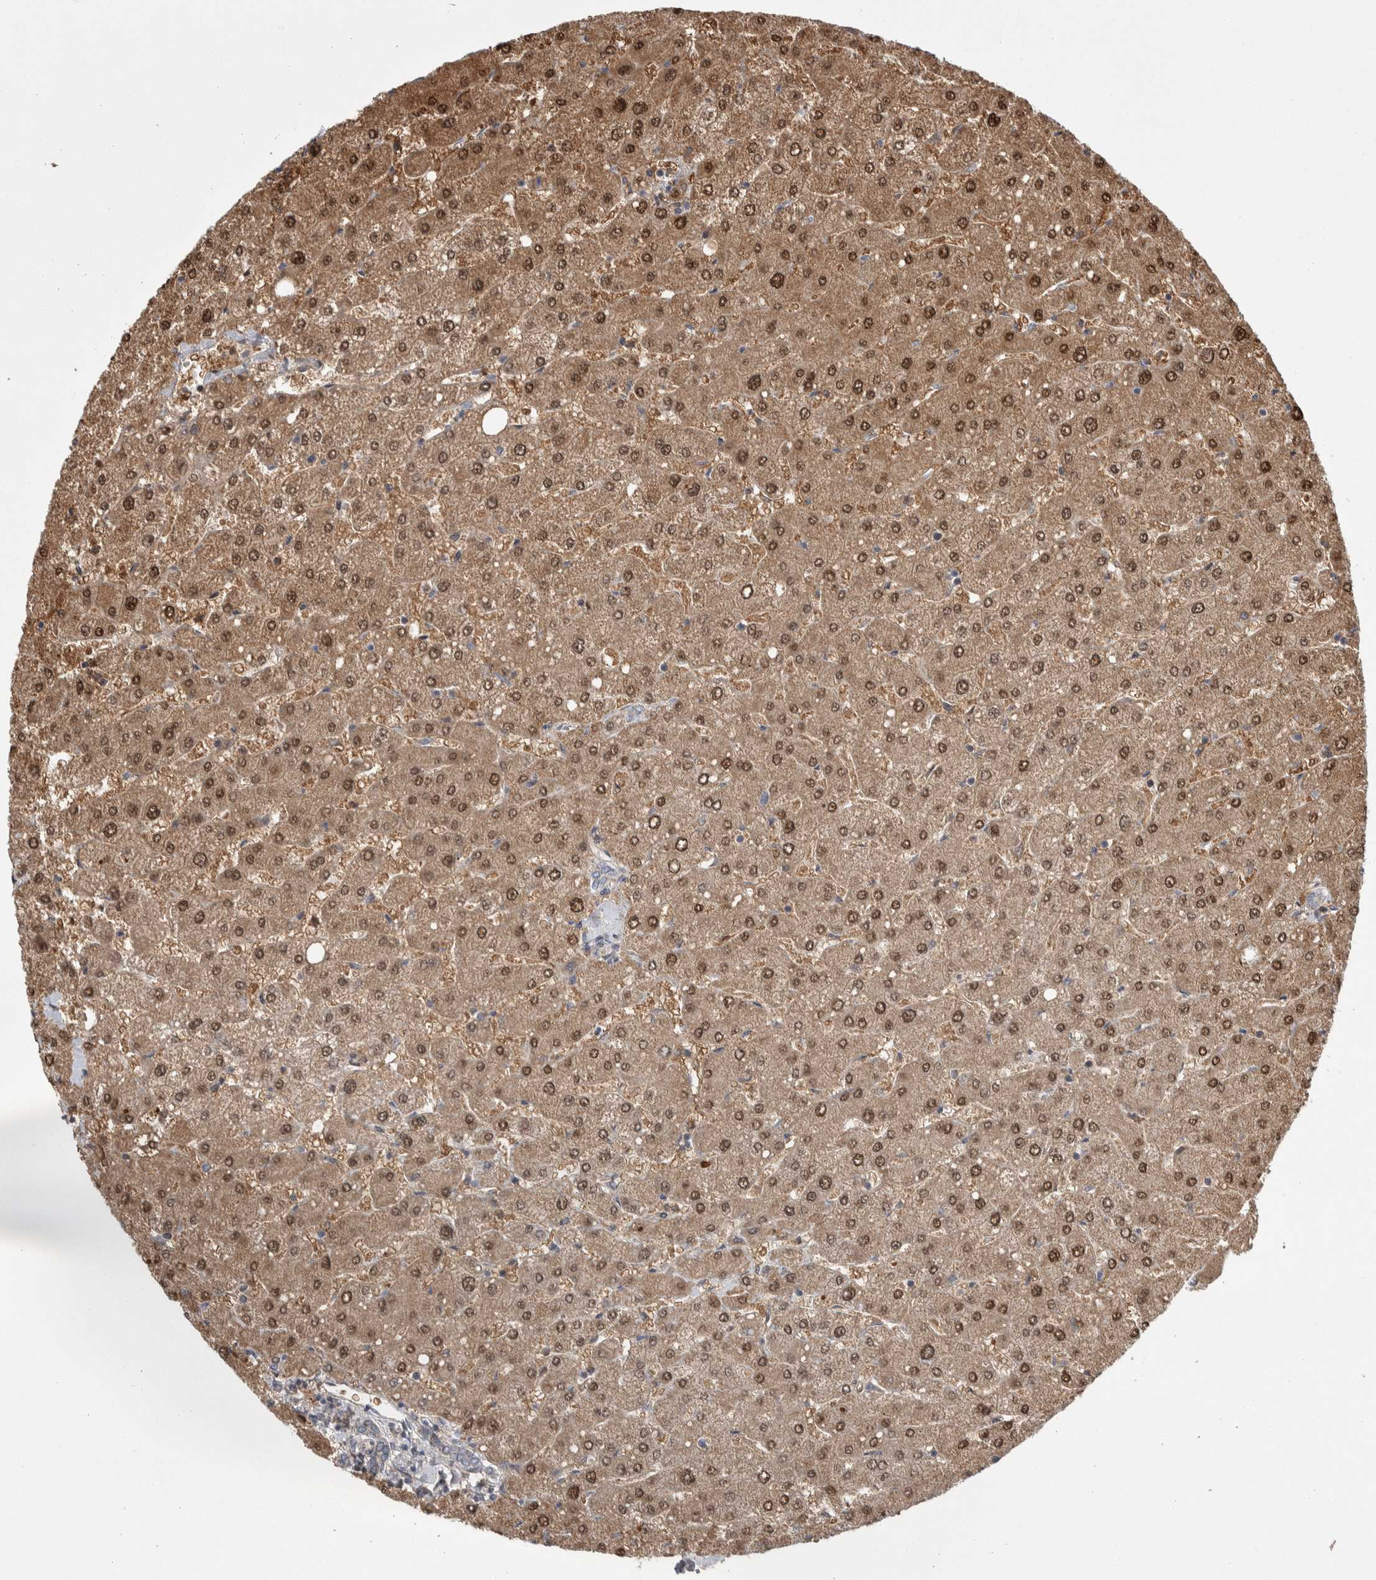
{"staining": {"intensity": "weak", "quantity": "25%-75%", "location": "cytoplasmic/membranous"}, "tissue": "liver", "cell_type": "Cholangiocytes", "image_type": "normal", "snomed": [{"axis": "morphology", "description": "Normal tissue, NOS"}, {"axis": "topography", "description": "Liver"}], "caption": "A photomicrograph of liver stained for a protein shows weak cytoplasmic/membranous brown staining in cholangiocytes. The staining was performed using DAB, with brown indicating positive protein expression. Nuclei are stained blue with hematoxylin.", "gene": "PSMG3", "patient": {"sex": "male", "age": 55}}